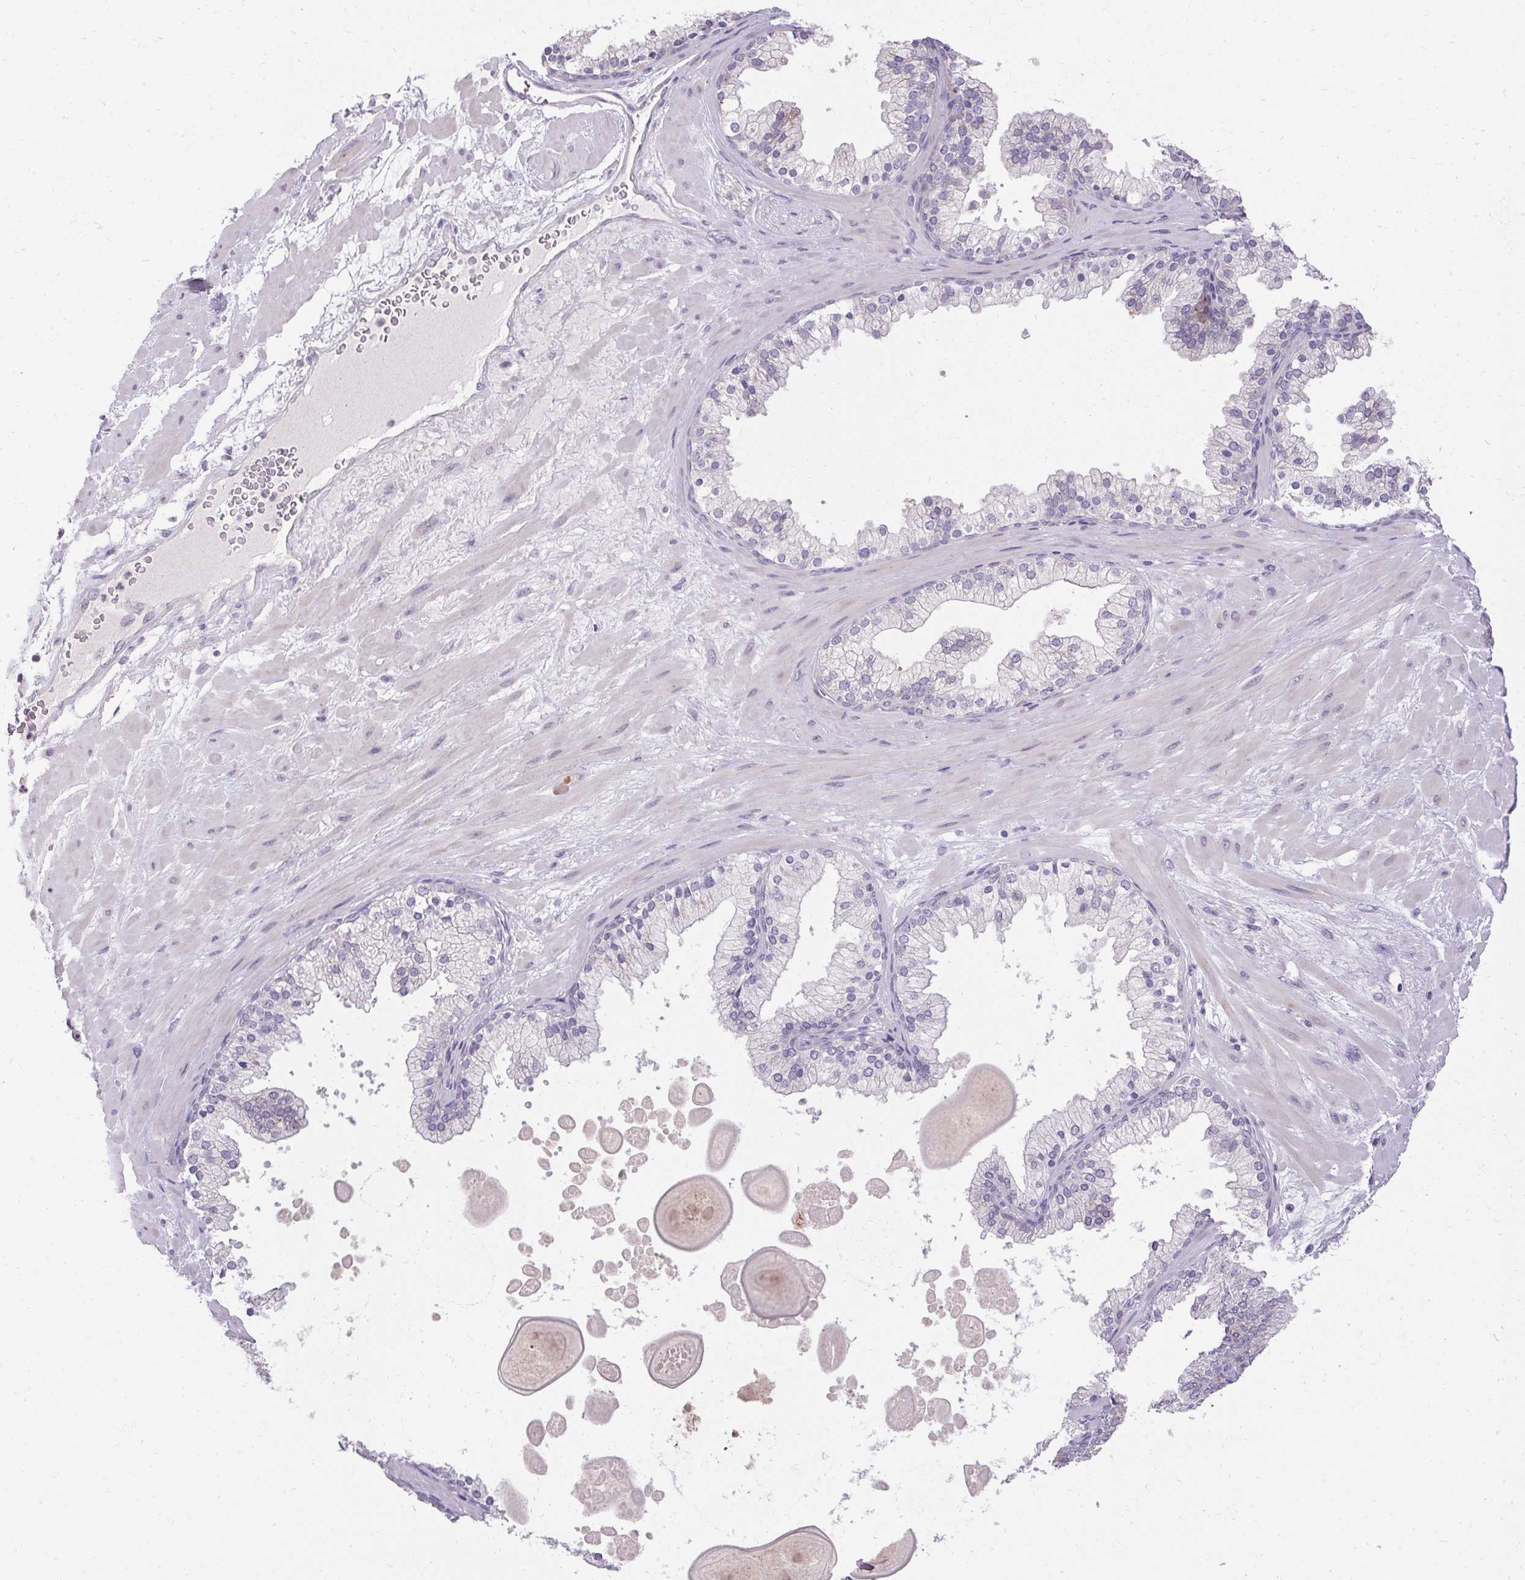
{"staining": {"intensity": "negative", "quantity": "none", "location": "none"}, "tissue": "adipose tissue", "cell_type": "Adipocytes", "image_type": "normal", "snomed": [{"axis": "morphology", "description": "Normal tissue, NOS"}, {"axis": "topography", "description": "Prostate"}, {"axis": "topography", "description": "Peripheral nerve tissue"}], "caption": "Immunohistochemical staining of benign adipose tissue demonstrates no significant expression in adipocytes. (DAB immunohistochemistry (IHC) with hematoxylin counter stain).", "gene": "HSD17B3", "patient": {"sex": "male", "age": 61}}